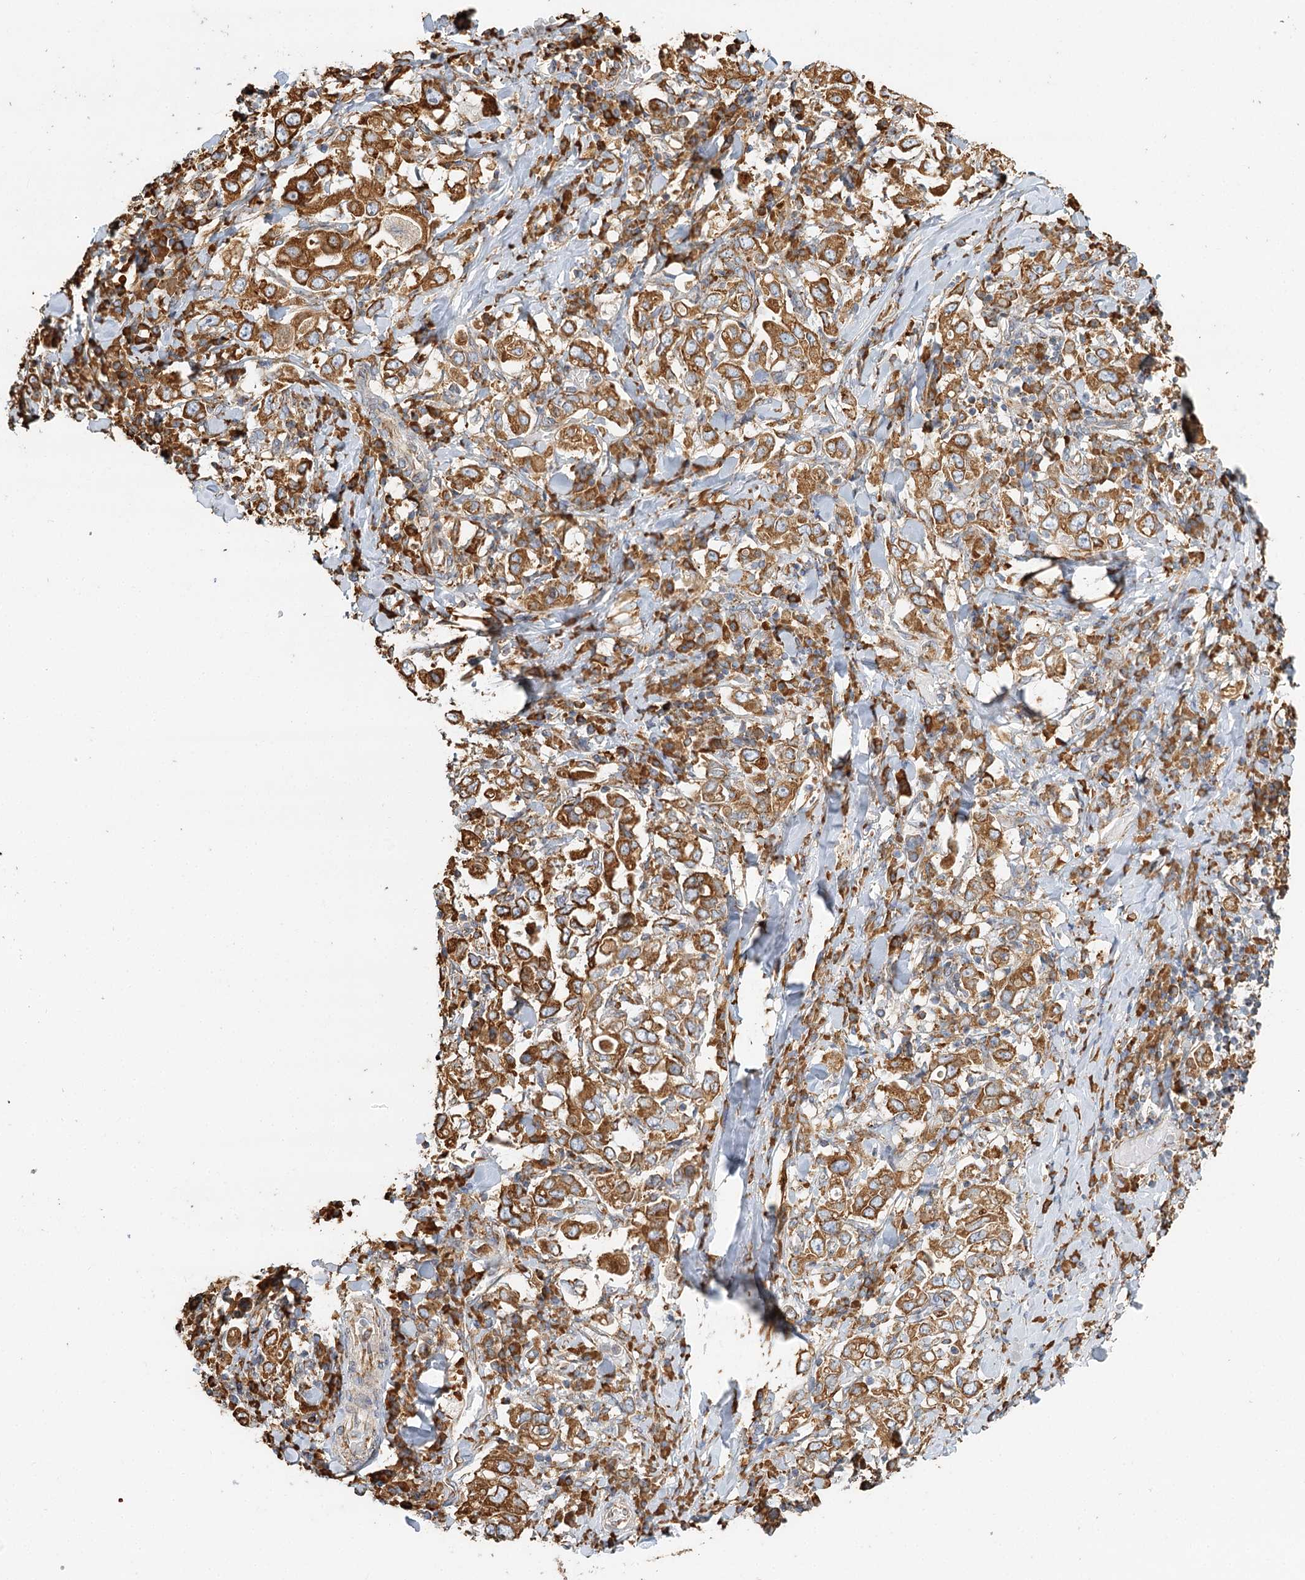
{"staining": {"intensity": "strong", "quantity": ">75%", "location": "cytoplasmic/membranous"}, "tissue": "stomach cancer", "cell_type": "Tumor cells", "image_type": "cancer", "snomed": [{"axis": "morphology", "description": "Adenocarcinoma, NOS"}, {"axis": "topography", "description": "Stomach, upper"}], "caption": "Immunohistochemical staining of stomach cancer demonstrates strong cytoplasmic/membranous protein positivity in approximately >75% of tumor cells.", "gene": "TAS1R1", "patient": {"sex": "male", "age": 62}}